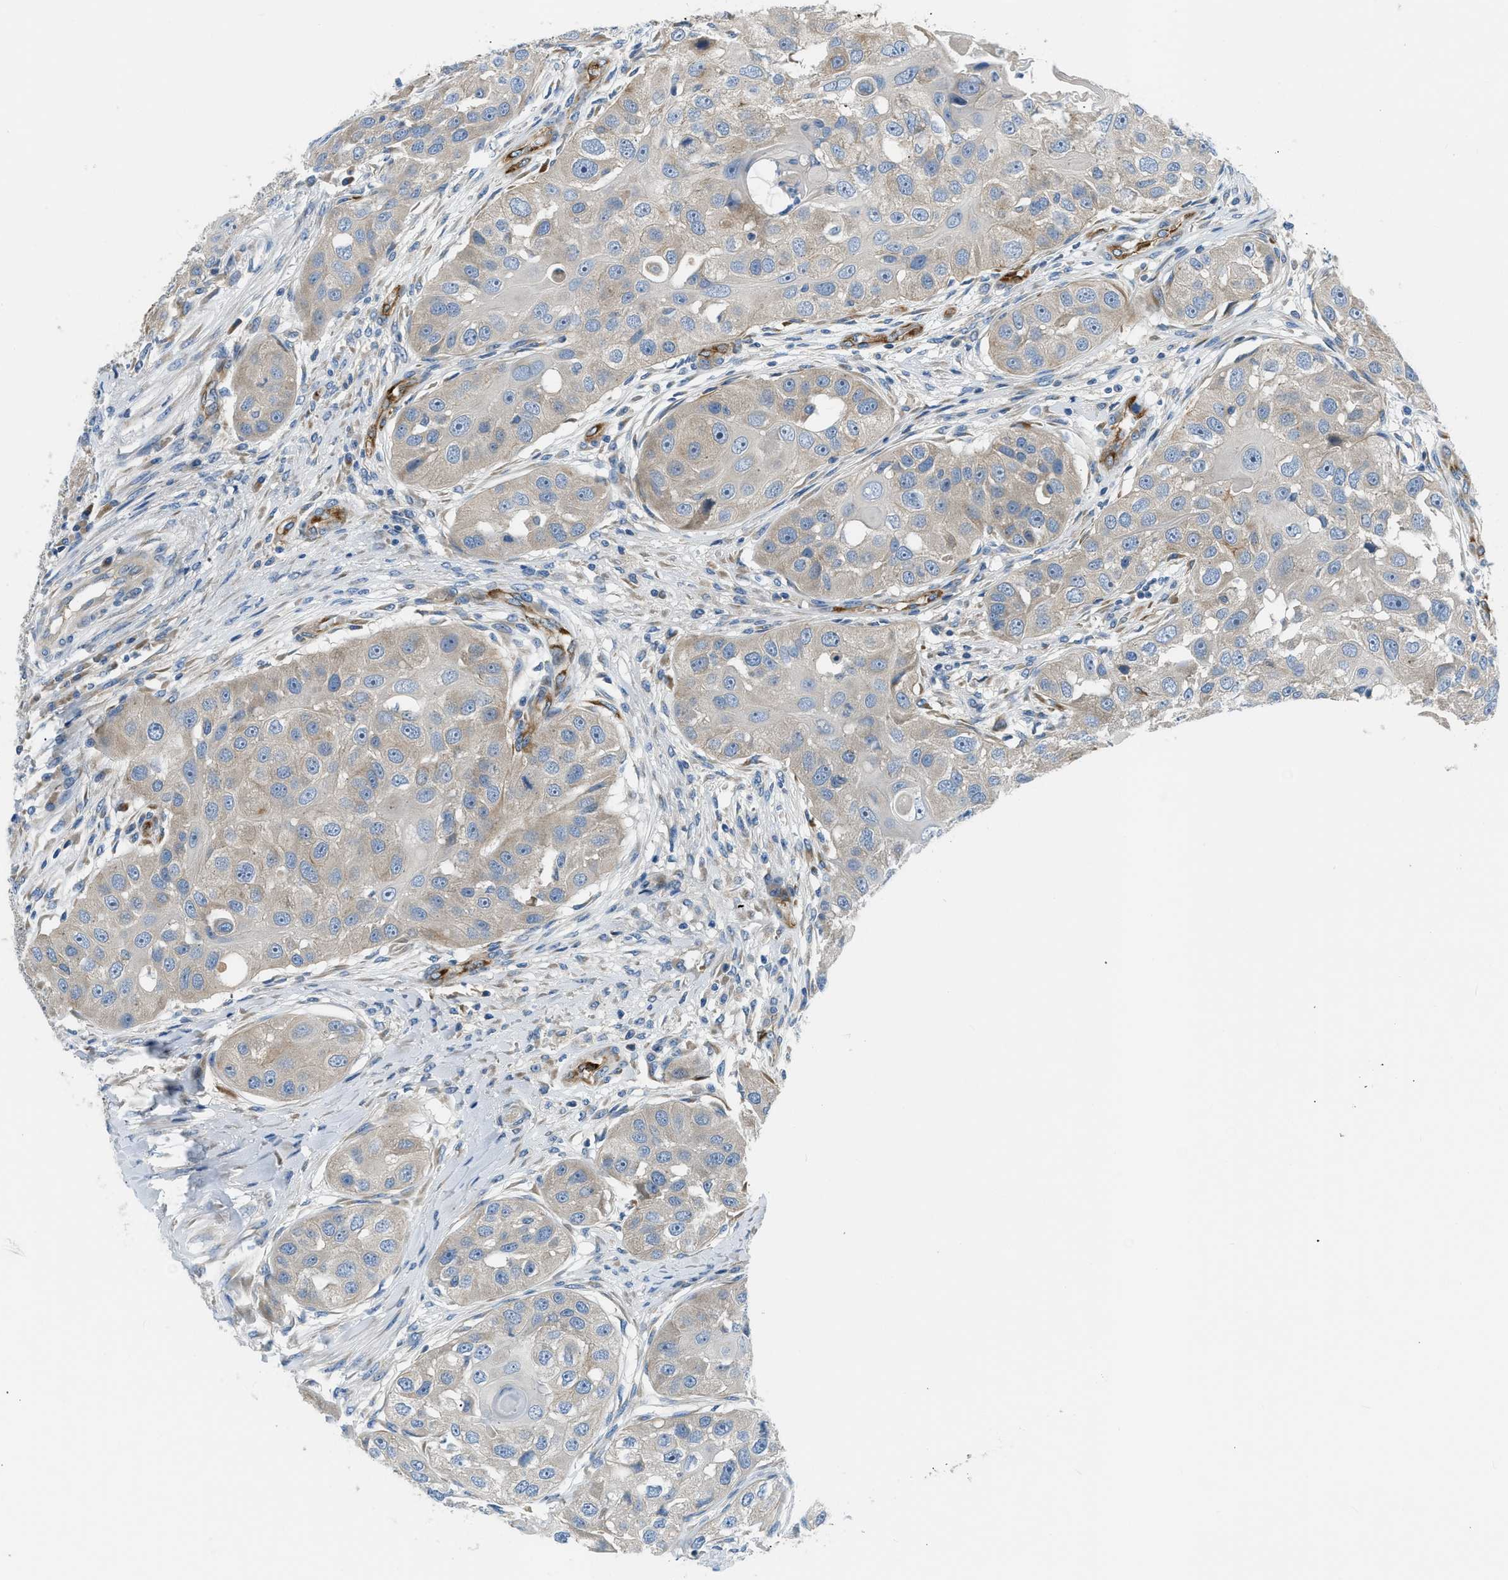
{"staining": {"intensity": "weak", "quantity": "<25%", "location": "cytoplasmic/membranous"}, "tissue": "head and neck cancer", "cell_type": "Tumor cells", "image_type": "cancer", "snomed": [{"axis": "morphology", "description": "Normal tissue, NOS"}, {"axis": "morphology", "description": "Squamous cell carcinoma, NOS"}, {"axis": "topography", "description": "Skeletal muscle"}, {"axis": "topography", "description": "Head-Neck"}], "caption": "High magnification brightfield microscopy of head and neck cancer (squamous cell carcinoma) stained with DAB (3,3'-diaminobenzidine) (brown) and counterstained with hematoxylin (blue): tumor cells show no significant staining.", "gene": "COL15A1", "patient": {"sex": "male", "age": 51}}